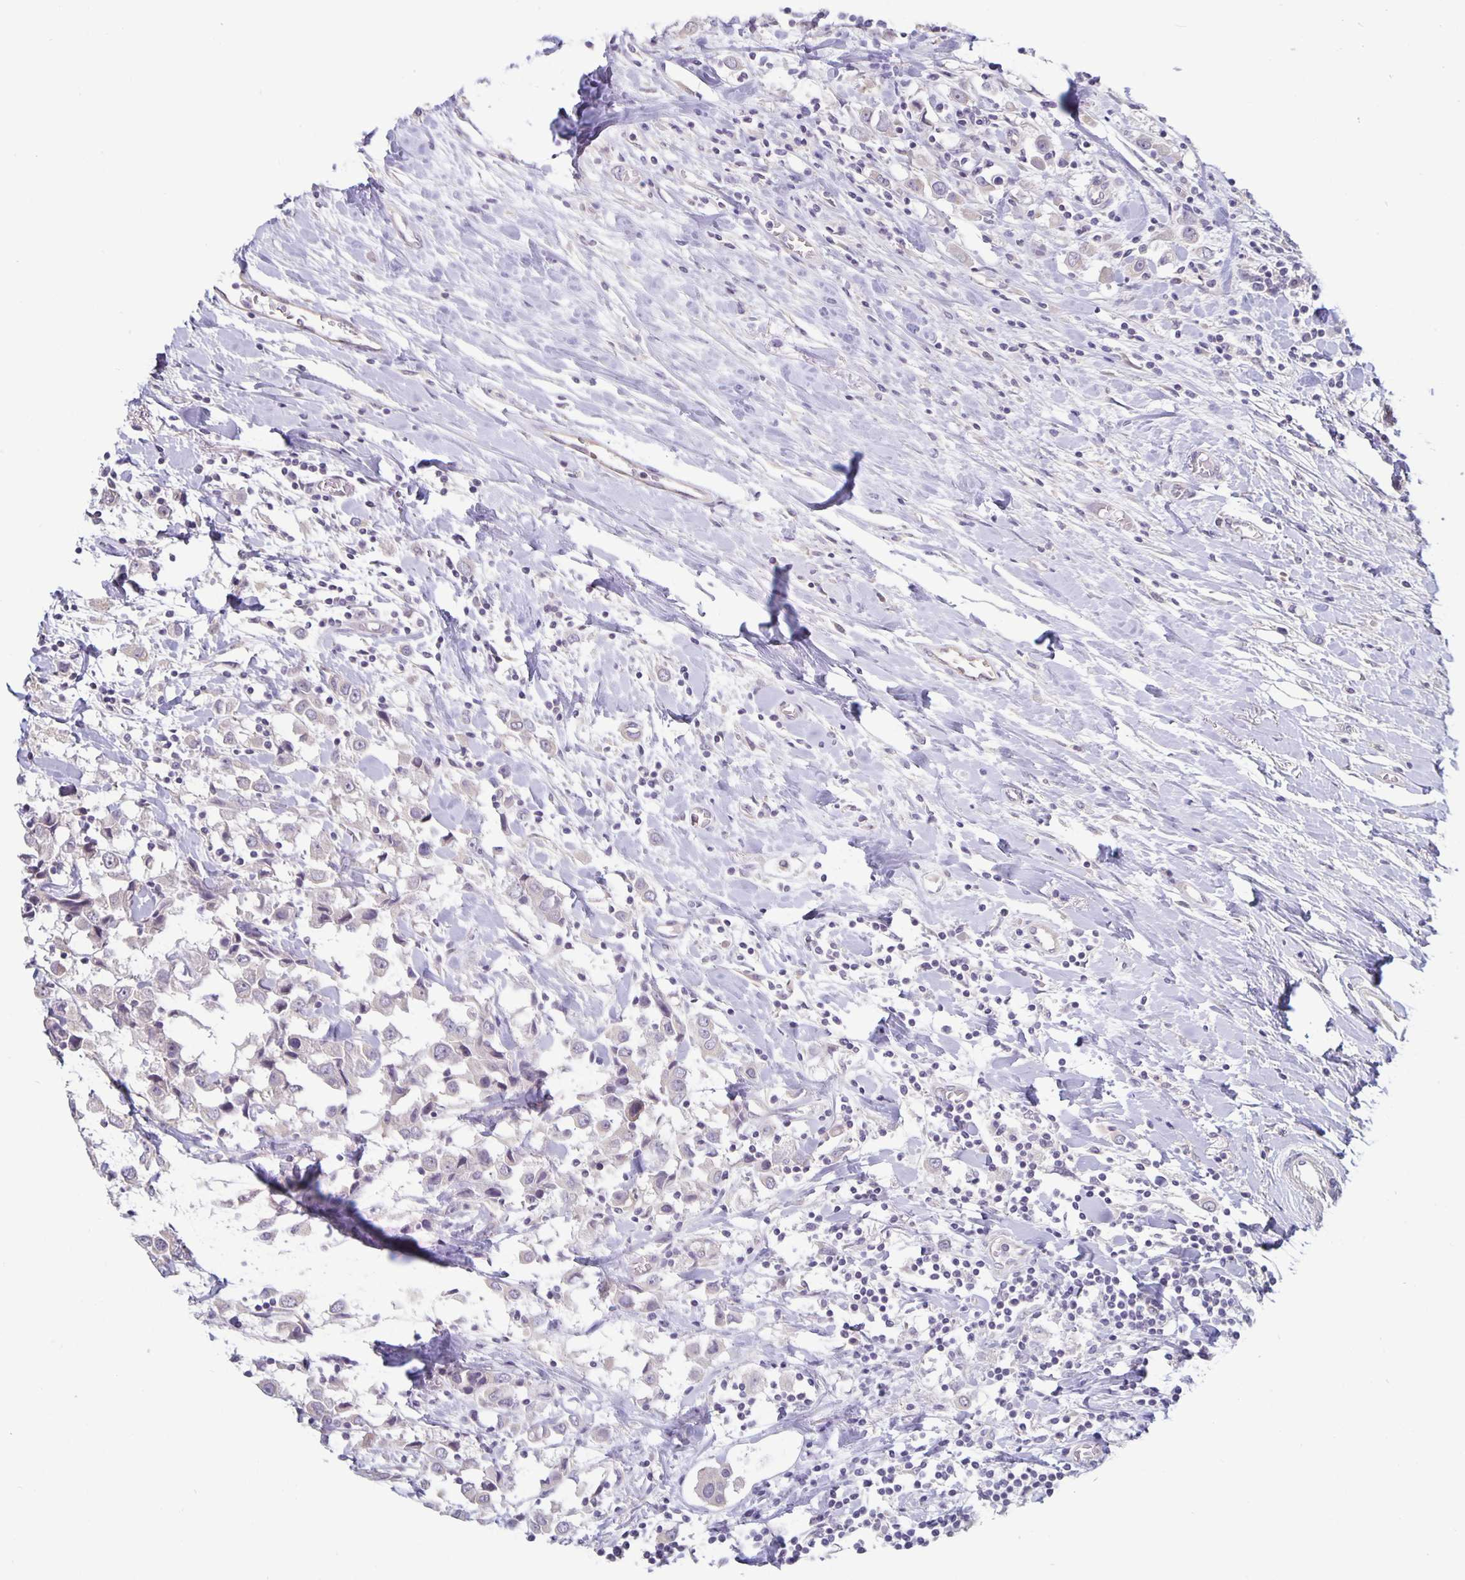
{"staining": {"intensity": "negative", "quantity": "none", "location": "none"}, "tissue": "breast cancer", "cell_type": "Tumor cells", "image_type": "cancer", "snomed": [{"axis": "morphology", "description": "Duct carcinoma"}, {"axis": "topography", "description": "Breast"}], "caption": "High magnification brightfield microscopy of breast invasive ductal carcinoma stained with DAB (brown) and counterstained with hematoxylin (blue): tumor cells show no significant expression.", "gene": "PLCB3", "patient": {"sex": "female", "age": 61}}